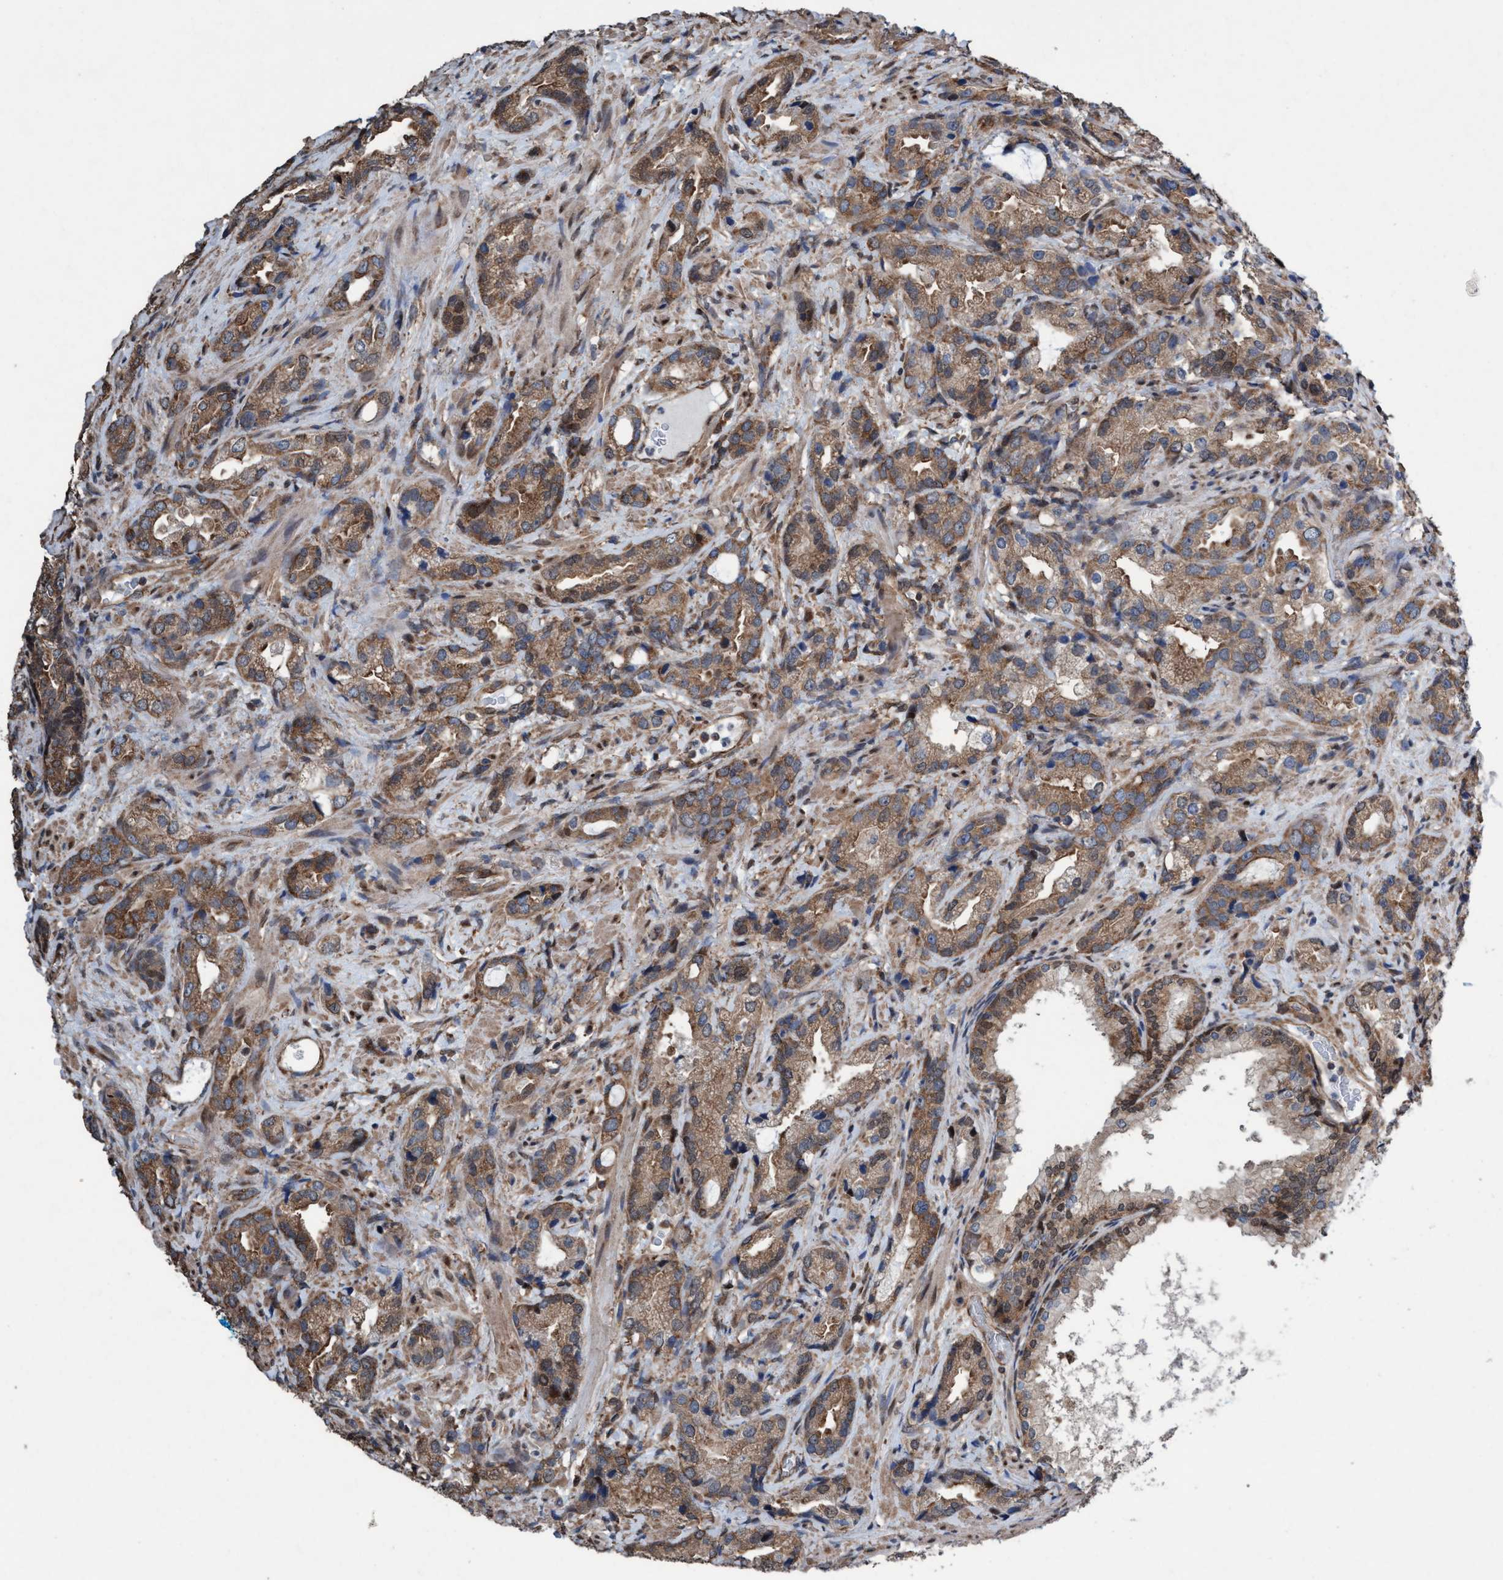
{"staining": {"intensity": "moderate", "quantity": ">75%", "location": "cytoplasmic/membranous"}, "tissue": "prostate cancer", "cell_type": "Tumor cells", "image_type": "cancer", "snomed": [{"axis": "morphology", "description": "Adenocarcinoma, High grade"}, {"axis": "topography", "description": "Prostate"}], "caption": "Protein expression by IHC exhibits moderate cytoplasmic/membranous expression in about >75% of tumor cells in high-grade adenocarcinoma (prostate). The staining was performed using DAB (3,3'-diaminobenzidine) to visualize the protein expression in brown, while the nuclei were stained in blue with hematoxylin (Magnification: 20x).", "gene": "METAP2", "patient": {"sex": "male", "age": 63}}